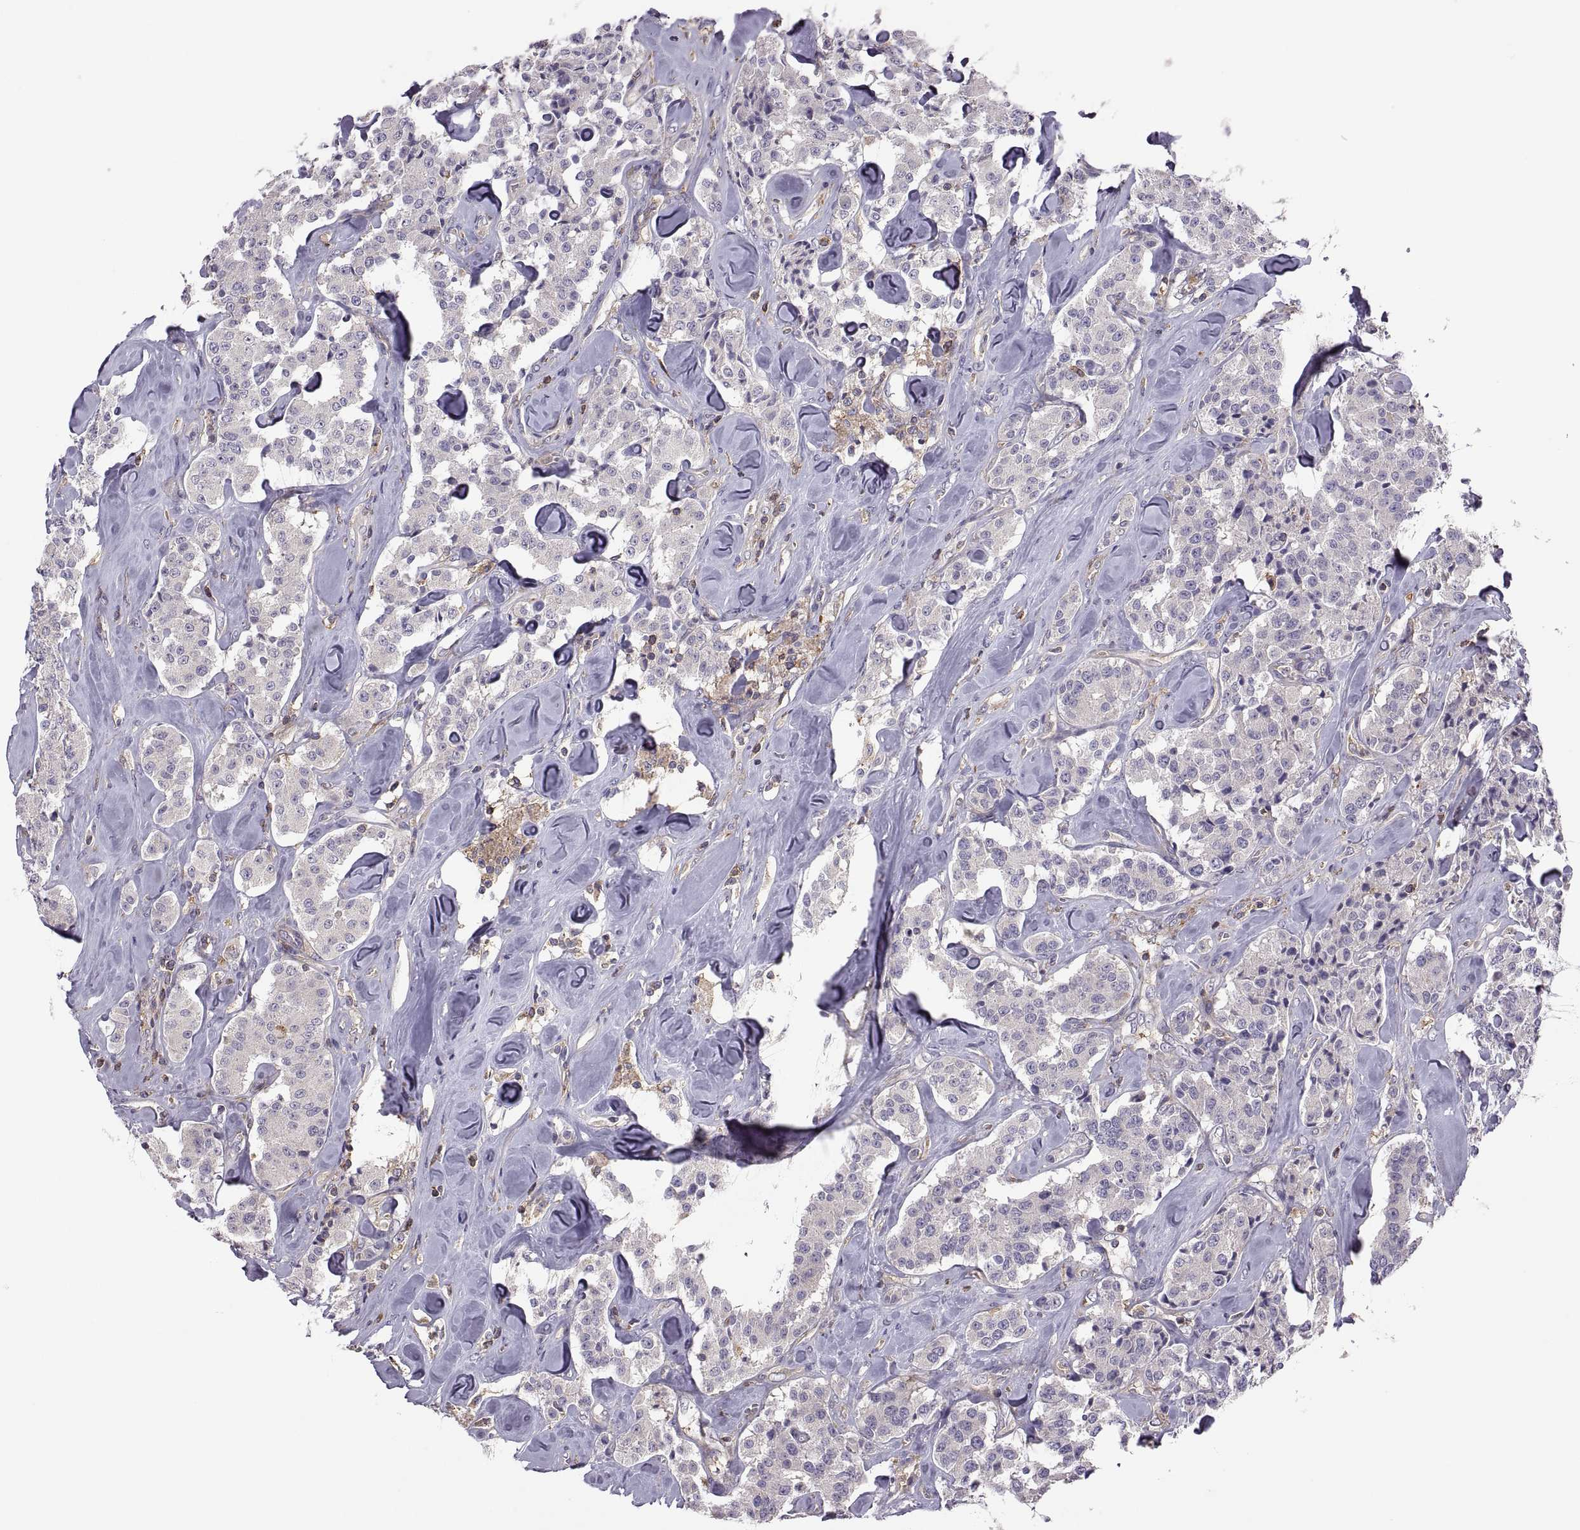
{"staining": {"intensity": "negative", "quantity": "none", "location": "none"}, "tissue": "carcinoid", "cell_type": "Tumor cells", "image_type": "cancer", "snomed": [{"axis": "morphology", "description": "Carcinoid, malignant, NOS"}, {"axis": "topography", "description": "Pancreas"}], "caption": "The photomicrograph displays no staining of tumor cells in carcinoid.", "gene": "SPATA32", "patient": {"sex": "male", "age": 41}}